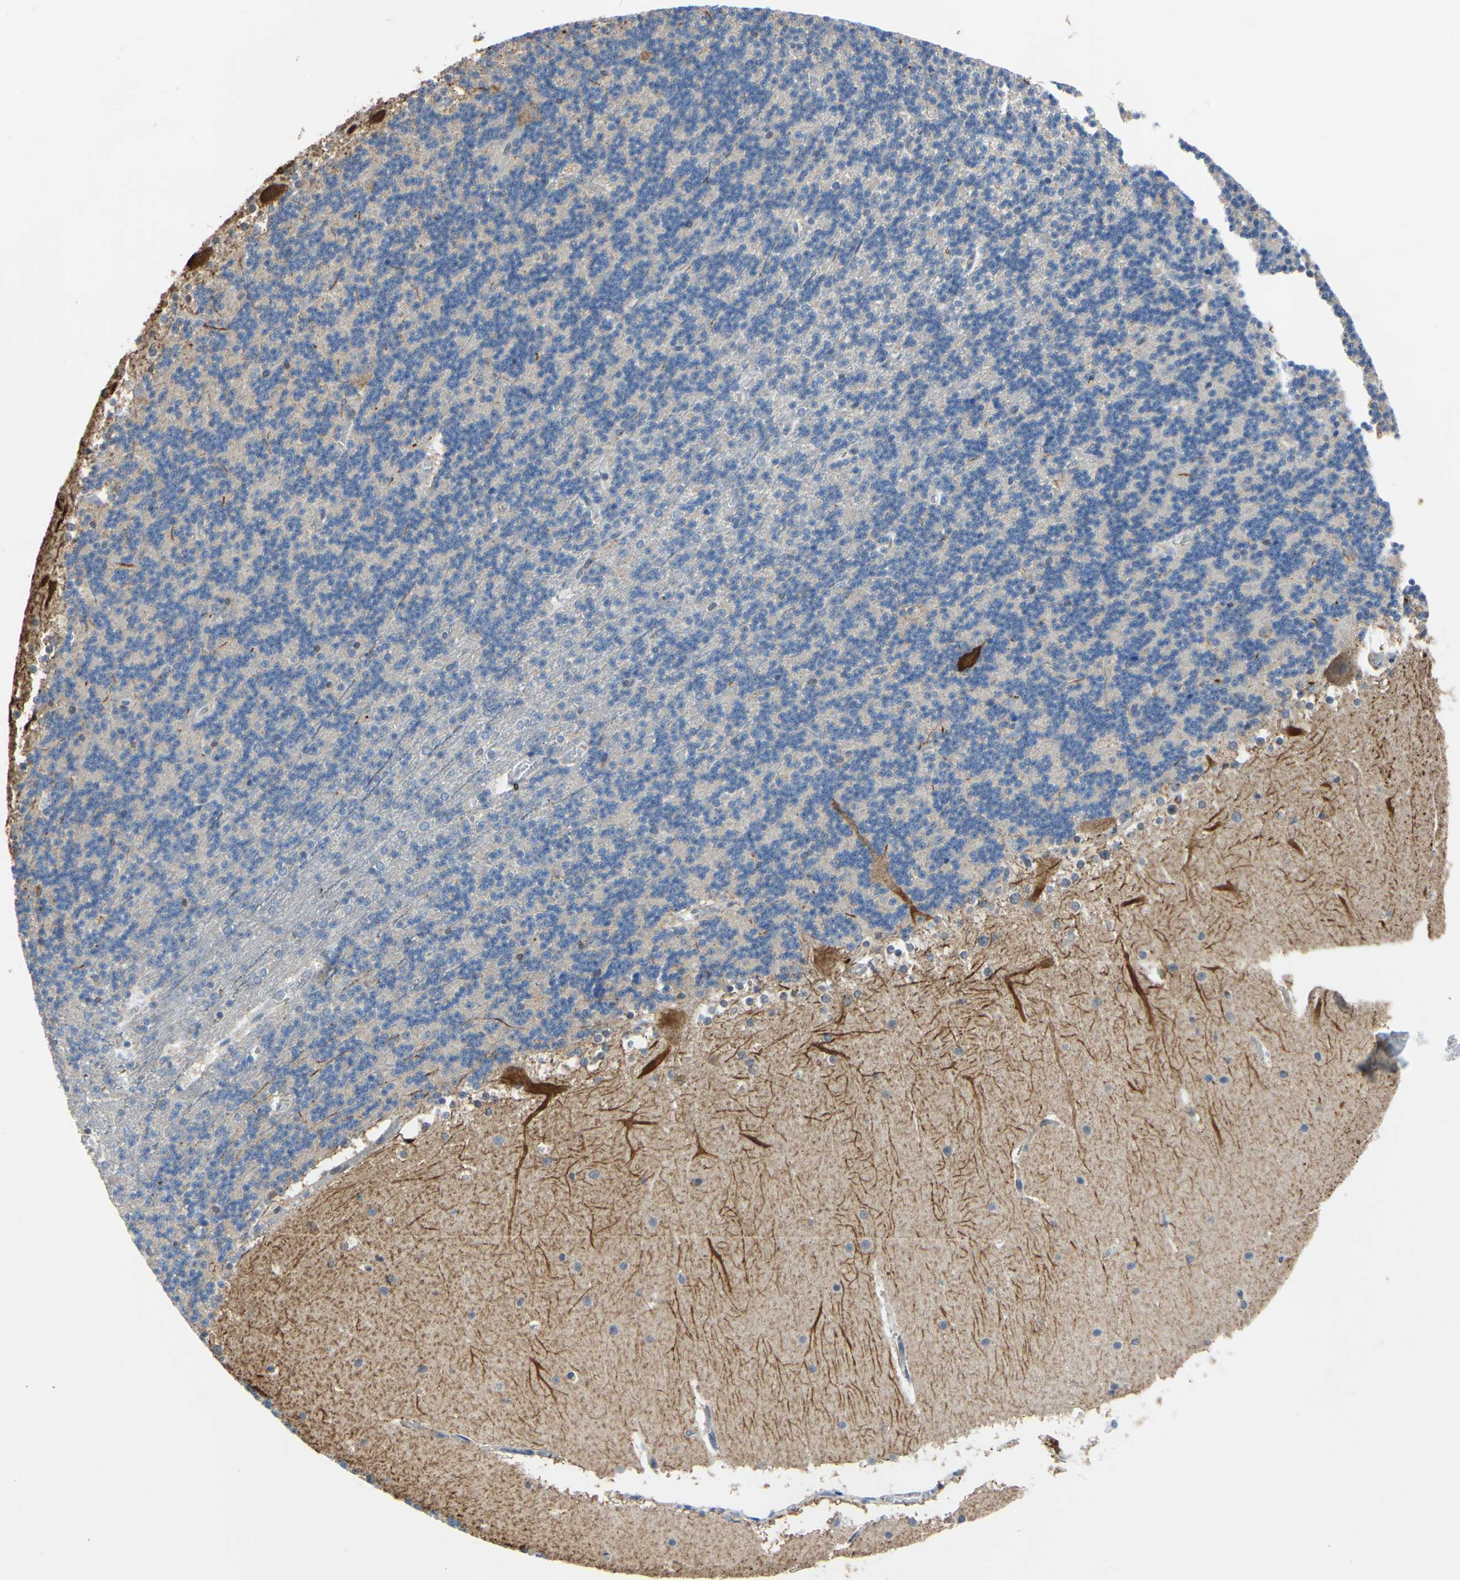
{"staining": {"intensity": "negative", "quantity": "none", "location": "none"}, "tissue": "cerebellum", "cell_type": "Cells in granular layer", "image_type": "normal", "snomed": [{"axis": "morphology", "description": "Normal tissue, NOS"}, {"axis": "topography", "description": "Cerebellum"}], "caption": "A high-resolution histopathology image shows immunohistochemistry staining of unremarkable cerebellum, which reveals no significant positivity in cells in granular layer.", "gene": "LHX9", "patient": {"sex": "female", "age": 19}}